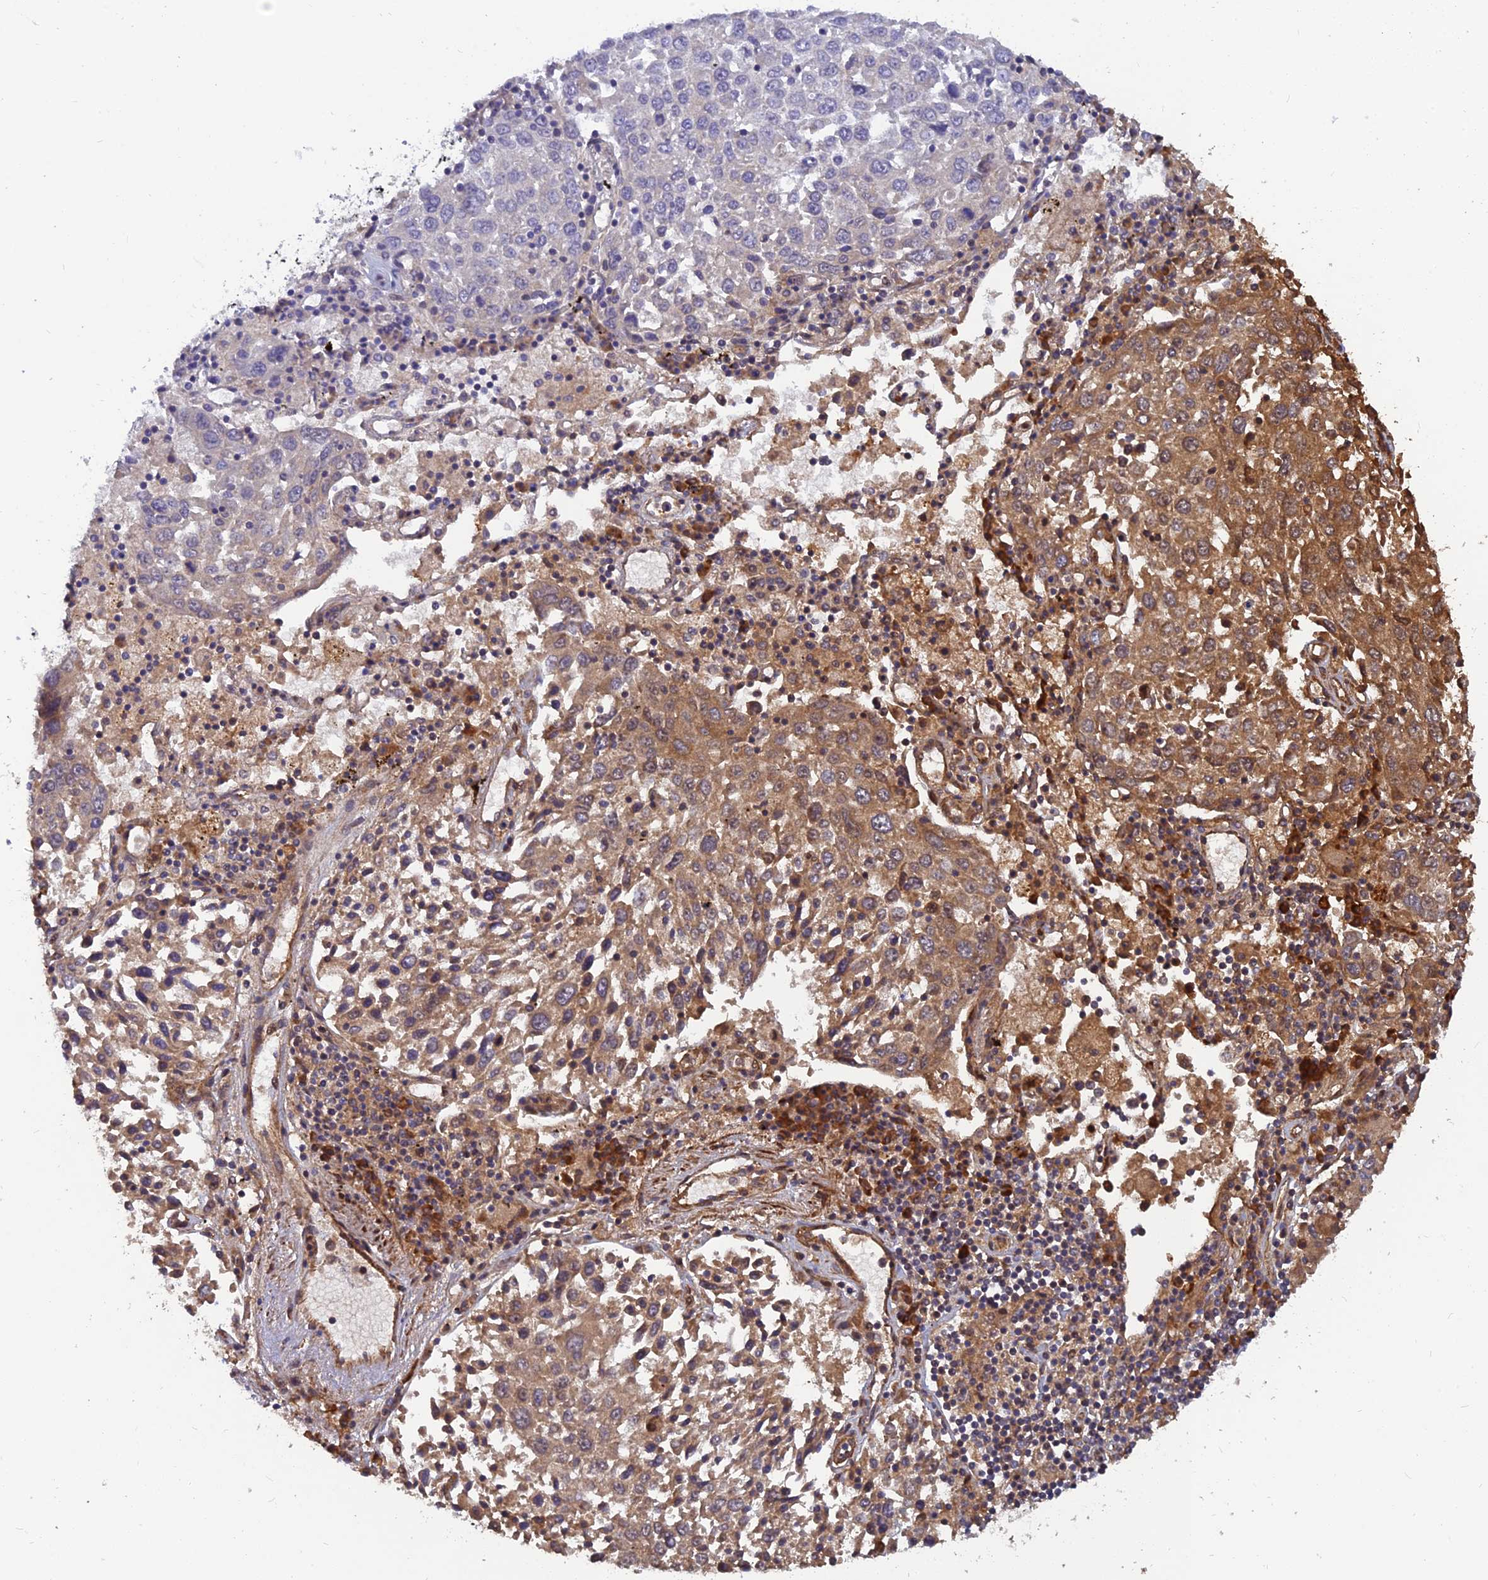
{"staining": {"intensity": "moderate", "quantity": "25%-75%", "location": "cytoplasmic/membranous"}, "tissue": "lung cancer", "cell_type": "Tumor cells", "image_type": "cancer", "snomed": [{"axis": "morphology", "description": "Squamous cell carcinoma, NOS"}, {"axis": "topography", "description": "Lung"}], "caption": "Immunohistochemistry (IHC) staining of squamous cell carcinoma (lung), which exhibits medium levels of moderate cytoplasmic/membranous staining in about 25%-75% of tumor cells indicating moderate cytoplasmic/membranous protein staining. The staining was performed using DAB (3,3'-diaminobenzidine) (brown) for protein detection and nuclei were counterstained in hematoxylin (blue).", "gene": "RELCH", "patient": {"sex": "male", "age": 65}}